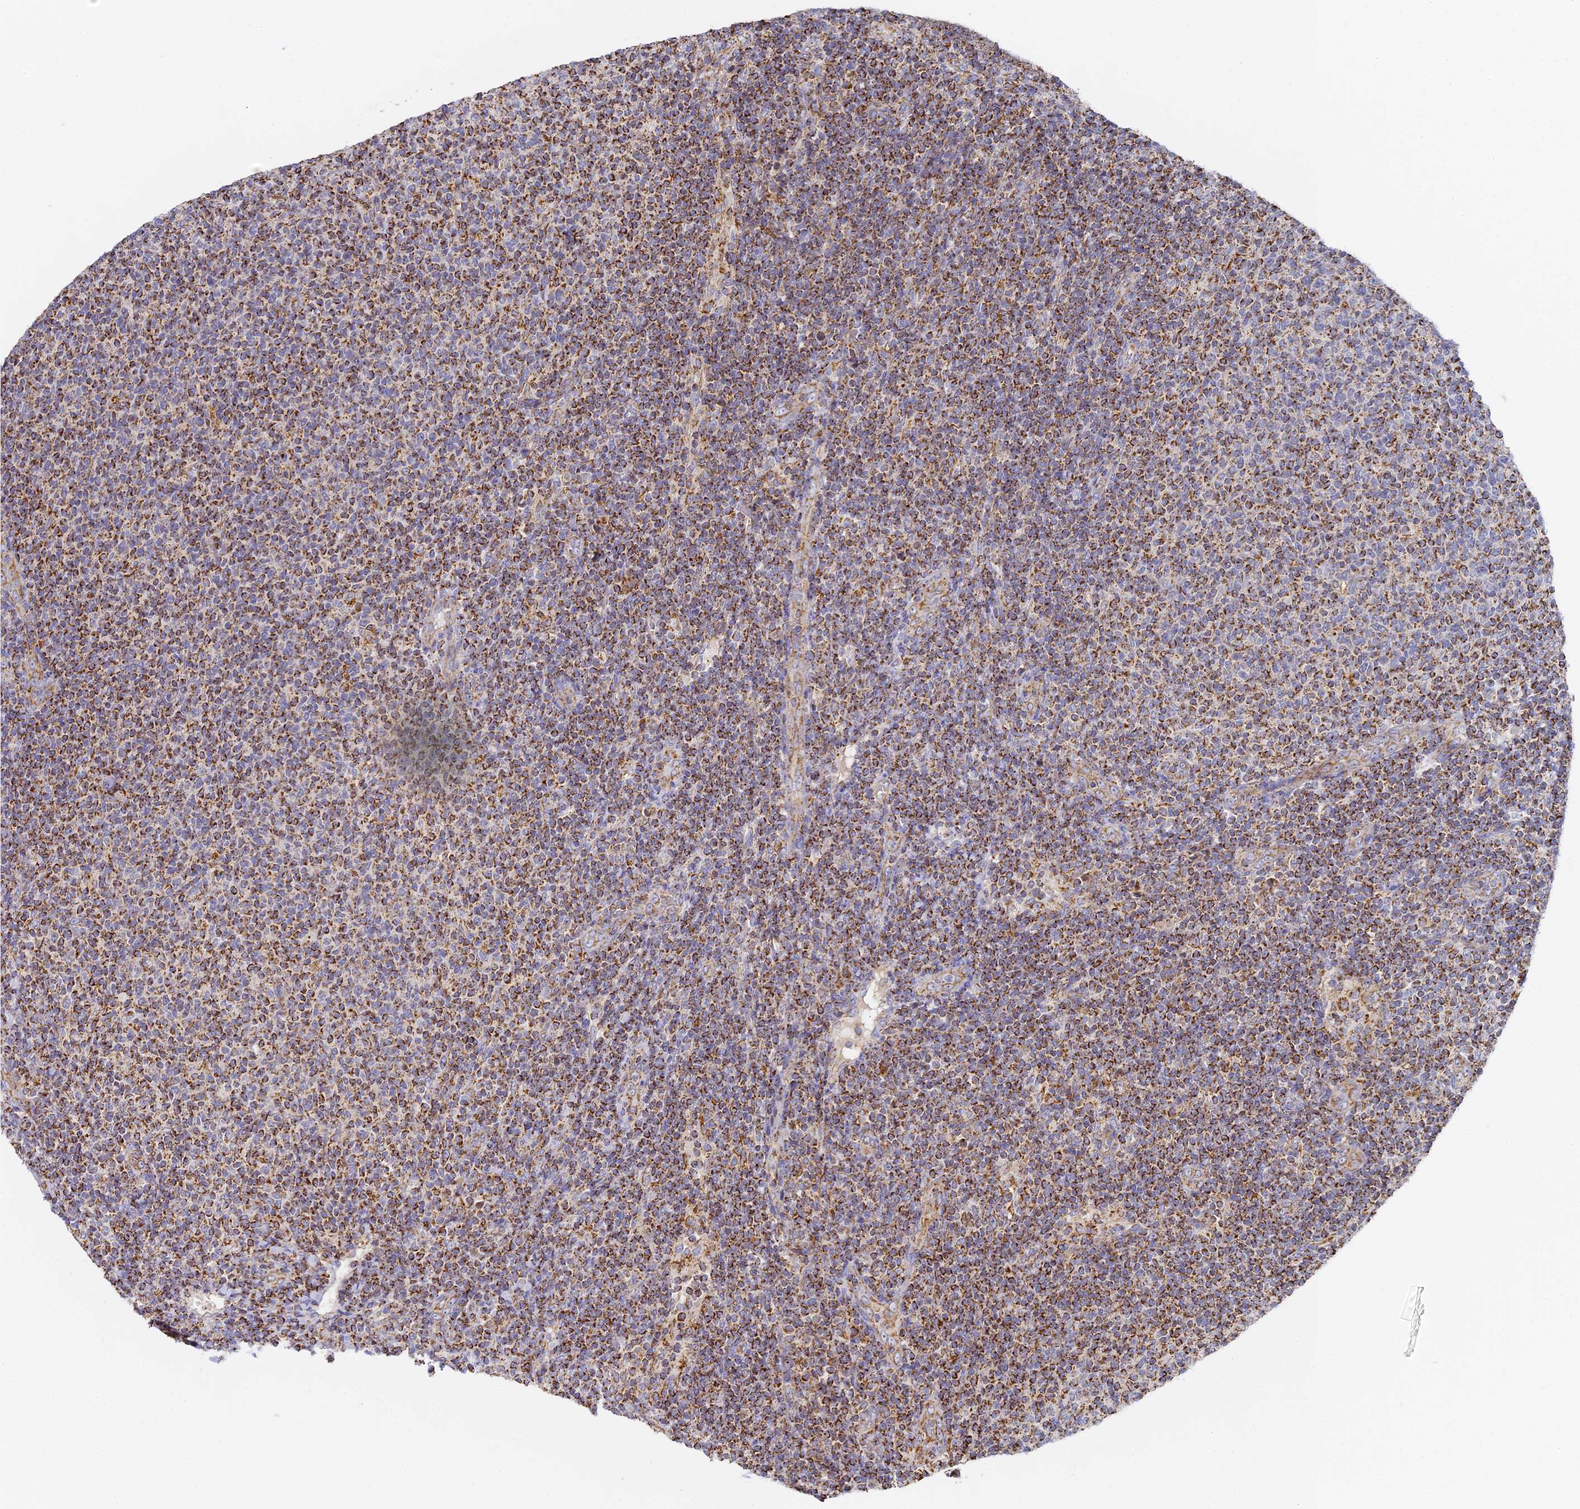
{"staining": {"intensity": "strong", "quantity": ">75%", "location": "cytoplasmic/membranous"}, "tissue": "lymphoma", "cell_type": "Tumor cells", "image_type": "cancer", "snomed": [{"axis": "morphology", "description": "Malignant lymphoma, non-Hodgkin's type, Low grade"}, {"axis": "topography", "description": "Lymph node"}], "caption": "About >75% of tumor cells in human malignant lymphoma, non-Hodgkin's type (low-grade) exhibit strong cytoplasmic/membranous protein staining as visualized by brown immunohistochemical staining.", "gene": "DONSON", "patient": {"sex": "male", "age": 66}}